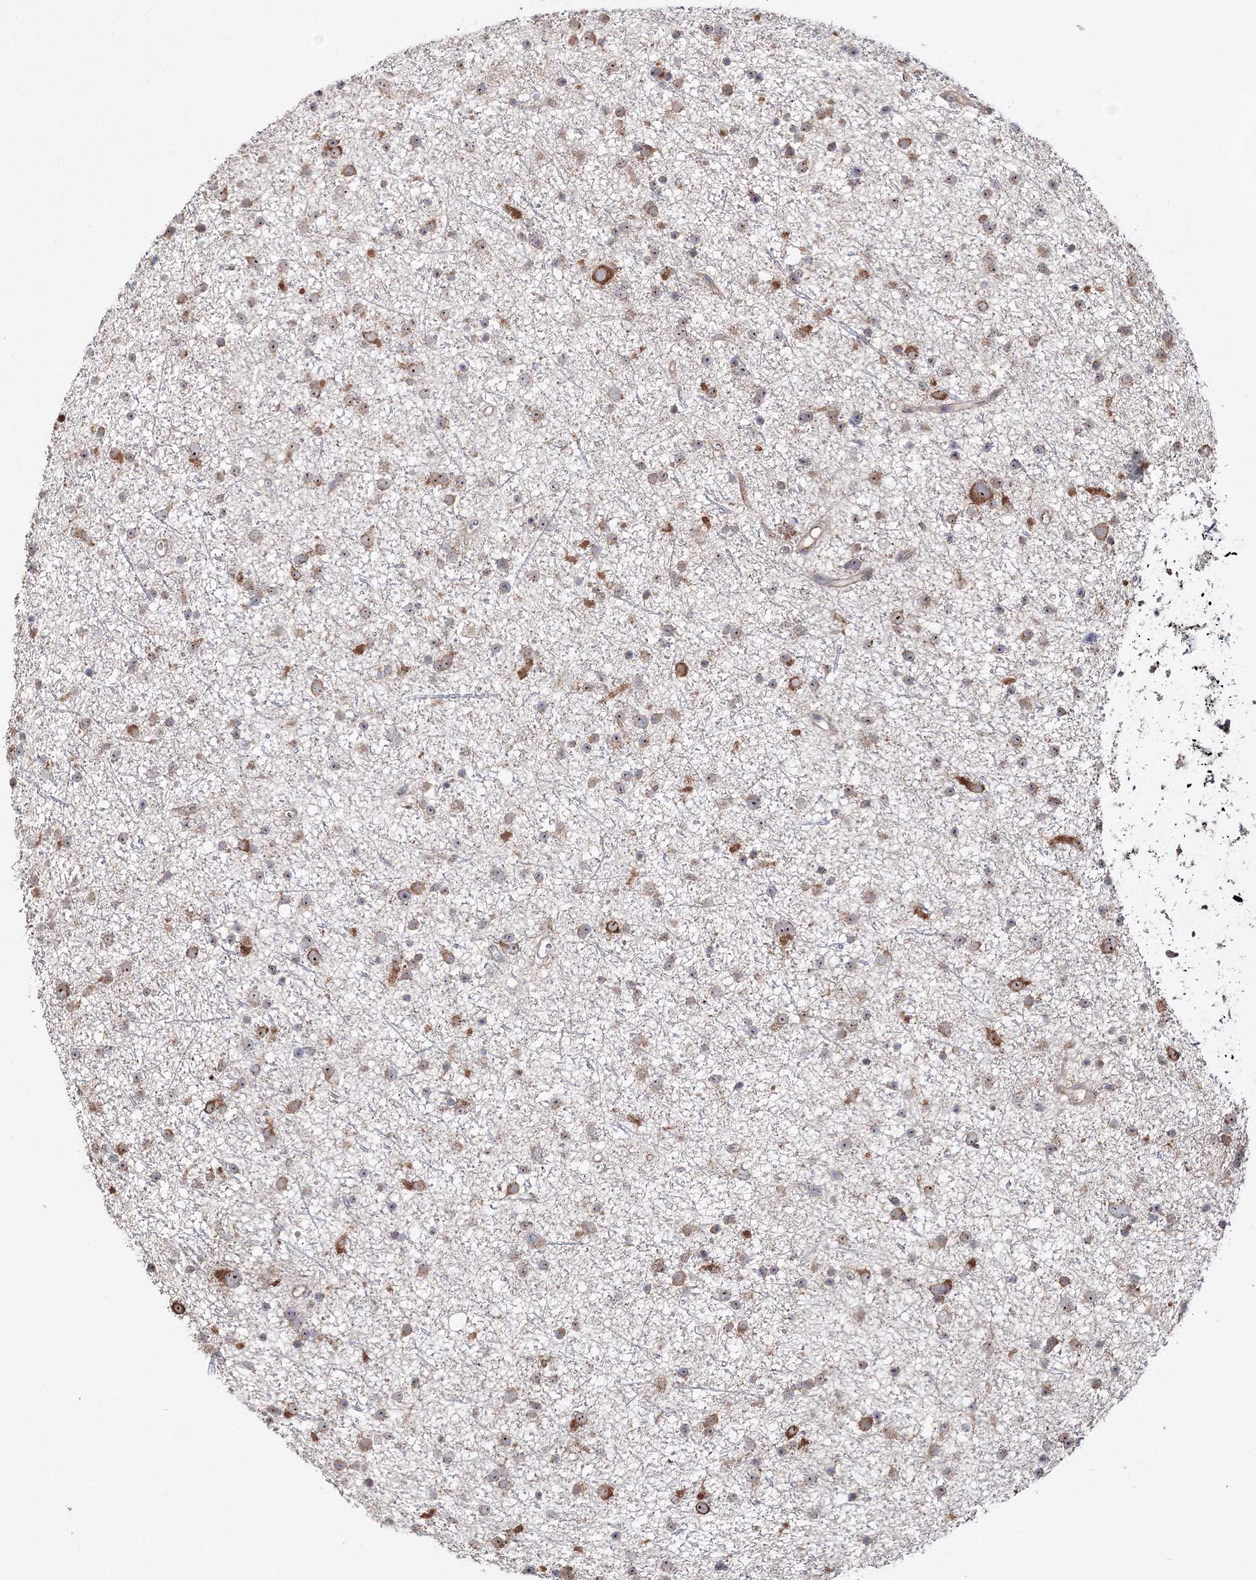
{"staining": {"intensity": "moderate", "quantity": "25%-75%", "location": "cytoplasmic/membranous,nuclear"}, "tissue": "glioma", "cell_type": "Tumor cells", "image_type": "cancer", "snomed": [{"axis": "morphology", "description": "Glioma, malignant, Low grade"}, {"axis": "topography", "description": "Cerebral cortex"}], "caption": "The micrograph exhibits immunohistochemical staining of glioma. There is moderate cytoplasmic/membranous and nuclear staining is seen in approximately 25%-75% of tumor cells.", "gene": "PEX13", "patient": {"sex": "female", "age": 39}}